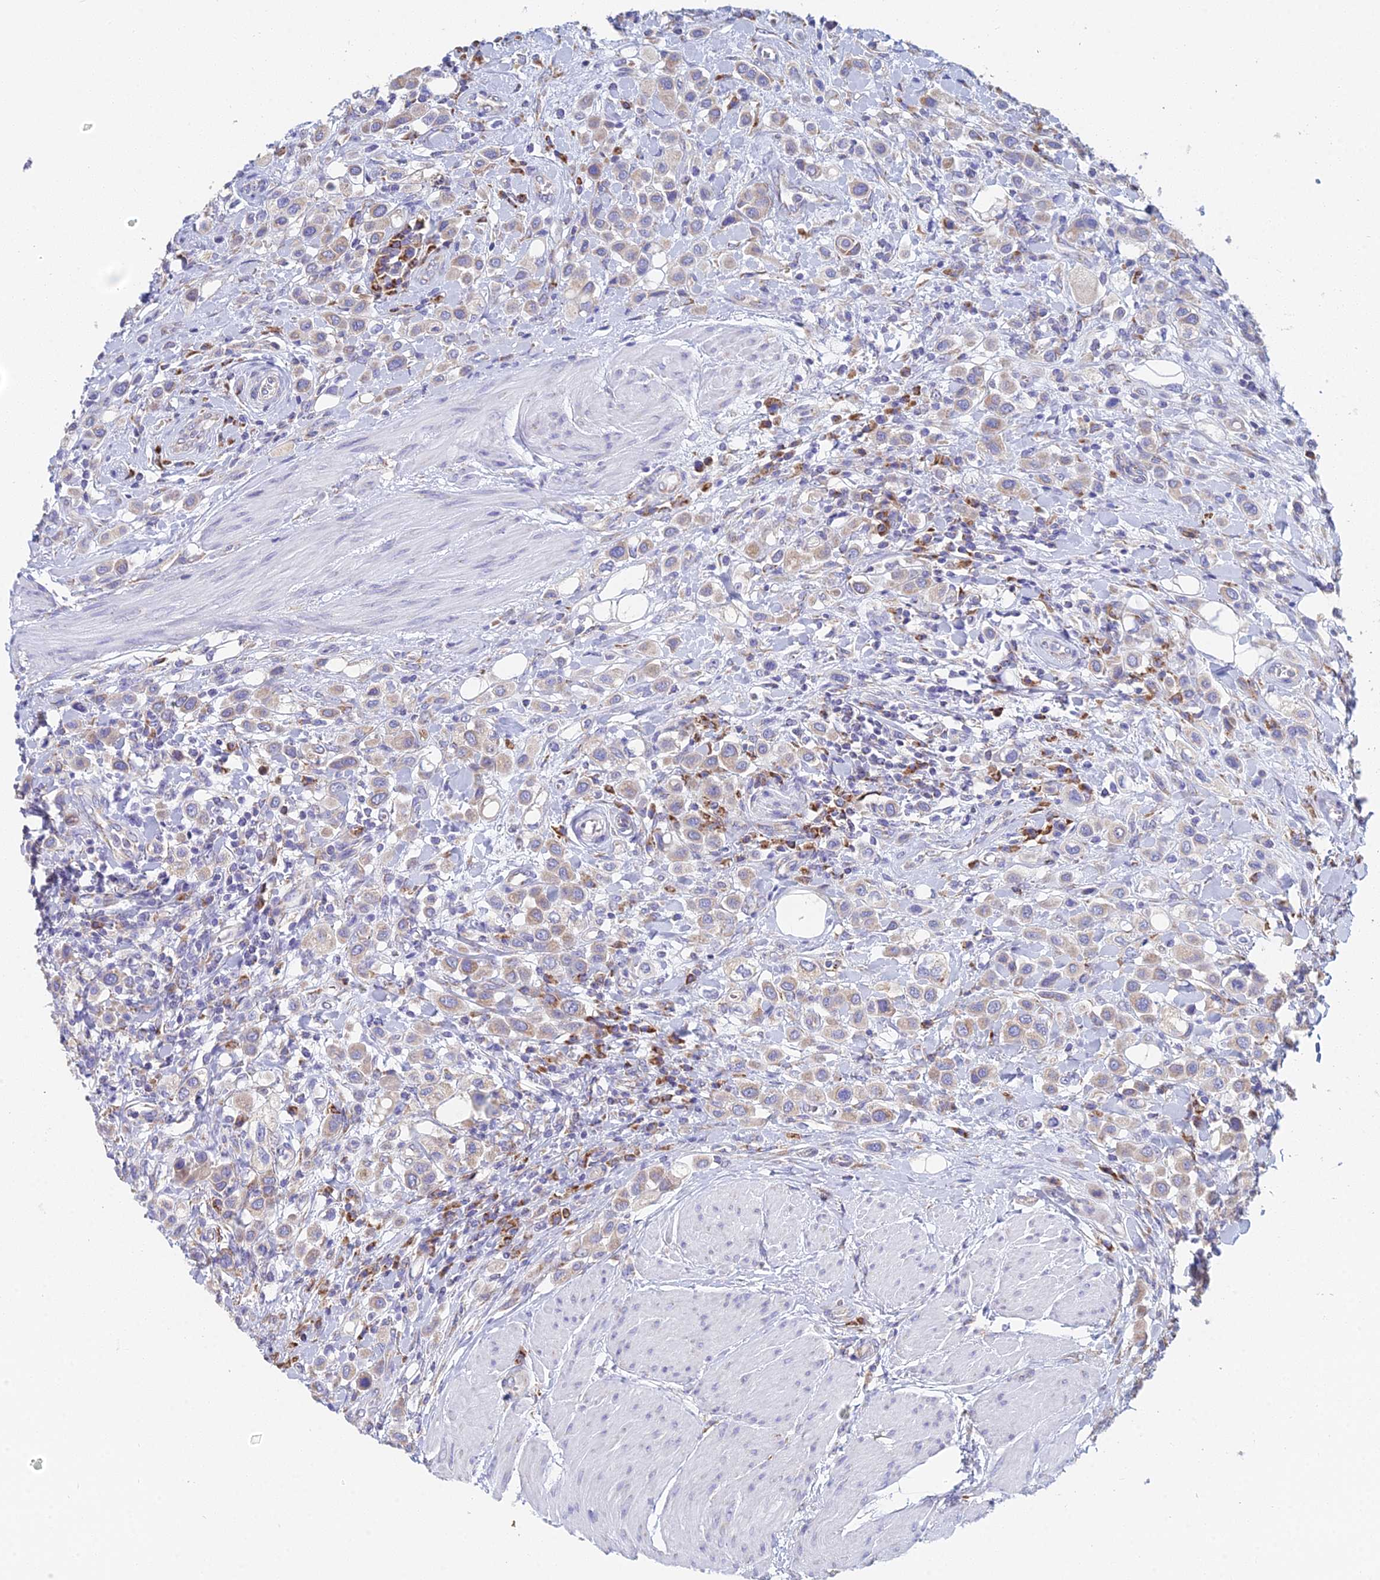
{"staining": {"intensity": "weak", "quantity": "25%-75%", "location": "cytoplasmic/membranous"}, "tissue": "urothelial cancer", "cell_type": "Tumor cells", "image_type": "cancer", "snomed": [{"axis": "morphology", "description": "Urothelial carcinoma, High grade"}, {"axis": "topography", "description": "Urinary bladder"}], "caption": "High-grade urothelial carcinoma stained with a brown dye reveals weak cytoplasmic/membranous positive staining in approximately 25%-75% of tumor cells.", "gene": "CRACR2B", "patient": {"sex": "male", "age": 50}}